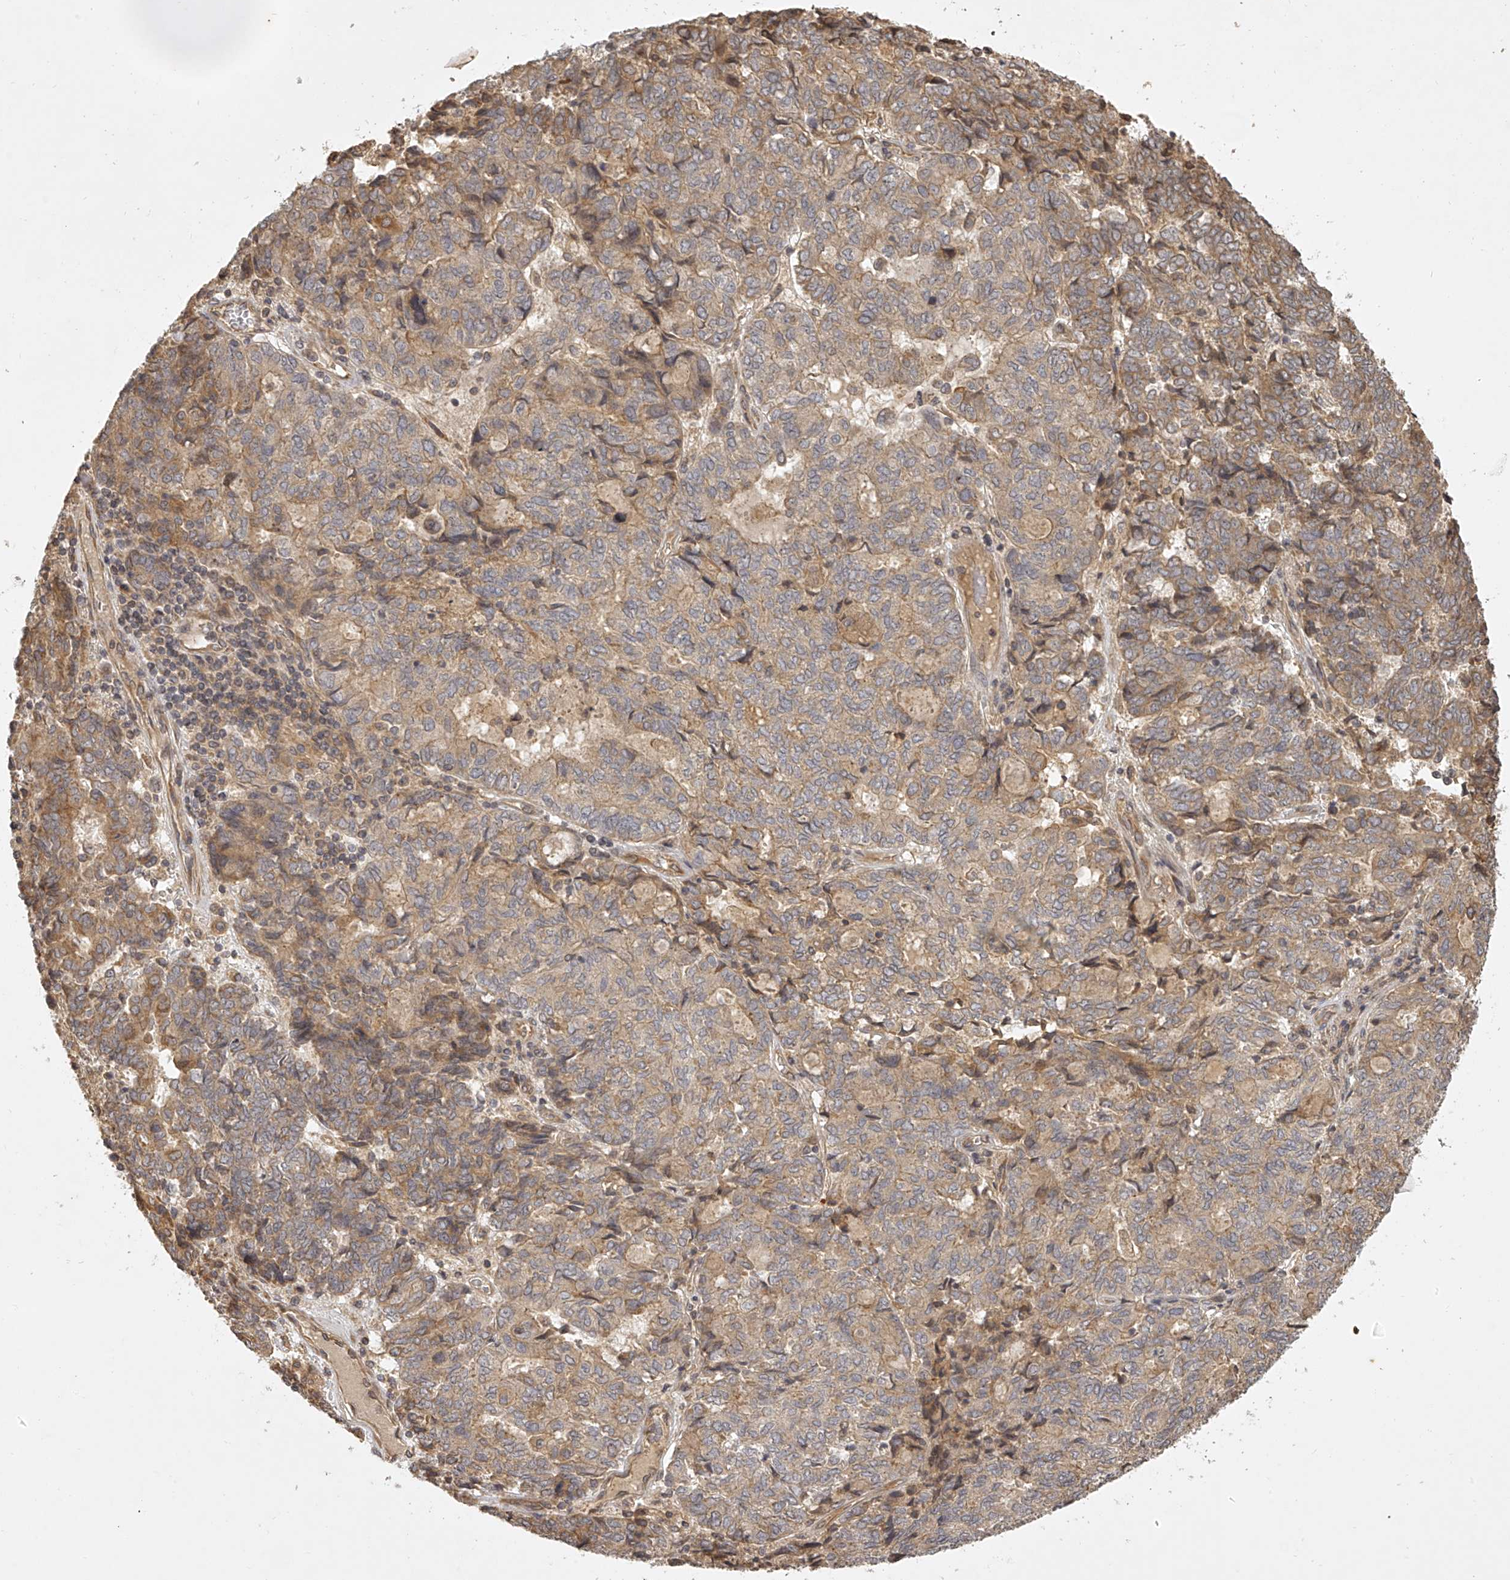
{"staining": {"intensity": "weak", "quantity": "25%-75%", "location": "cytoplasmic/membranous"}, "tissue": "endometrial cancer", "cell_type": "Tumor cells", "image_type": "cancer", "snomed": [{"axis": "morphology", "description": "Adenocarcinoma, NOS"}, {"axis": "topography", "description": "Endometrium"}], "caption": "Tumor cells exhibit weak cytoplasmic/membranous staining in about 25%-75% of cells in endometrial cancer (adenocarcinoma). (brown staining indicates protein expression, while blue staining denotes nuclei).", "gene": "NFS1", "patient": {"sex": "female", "age": 80}}